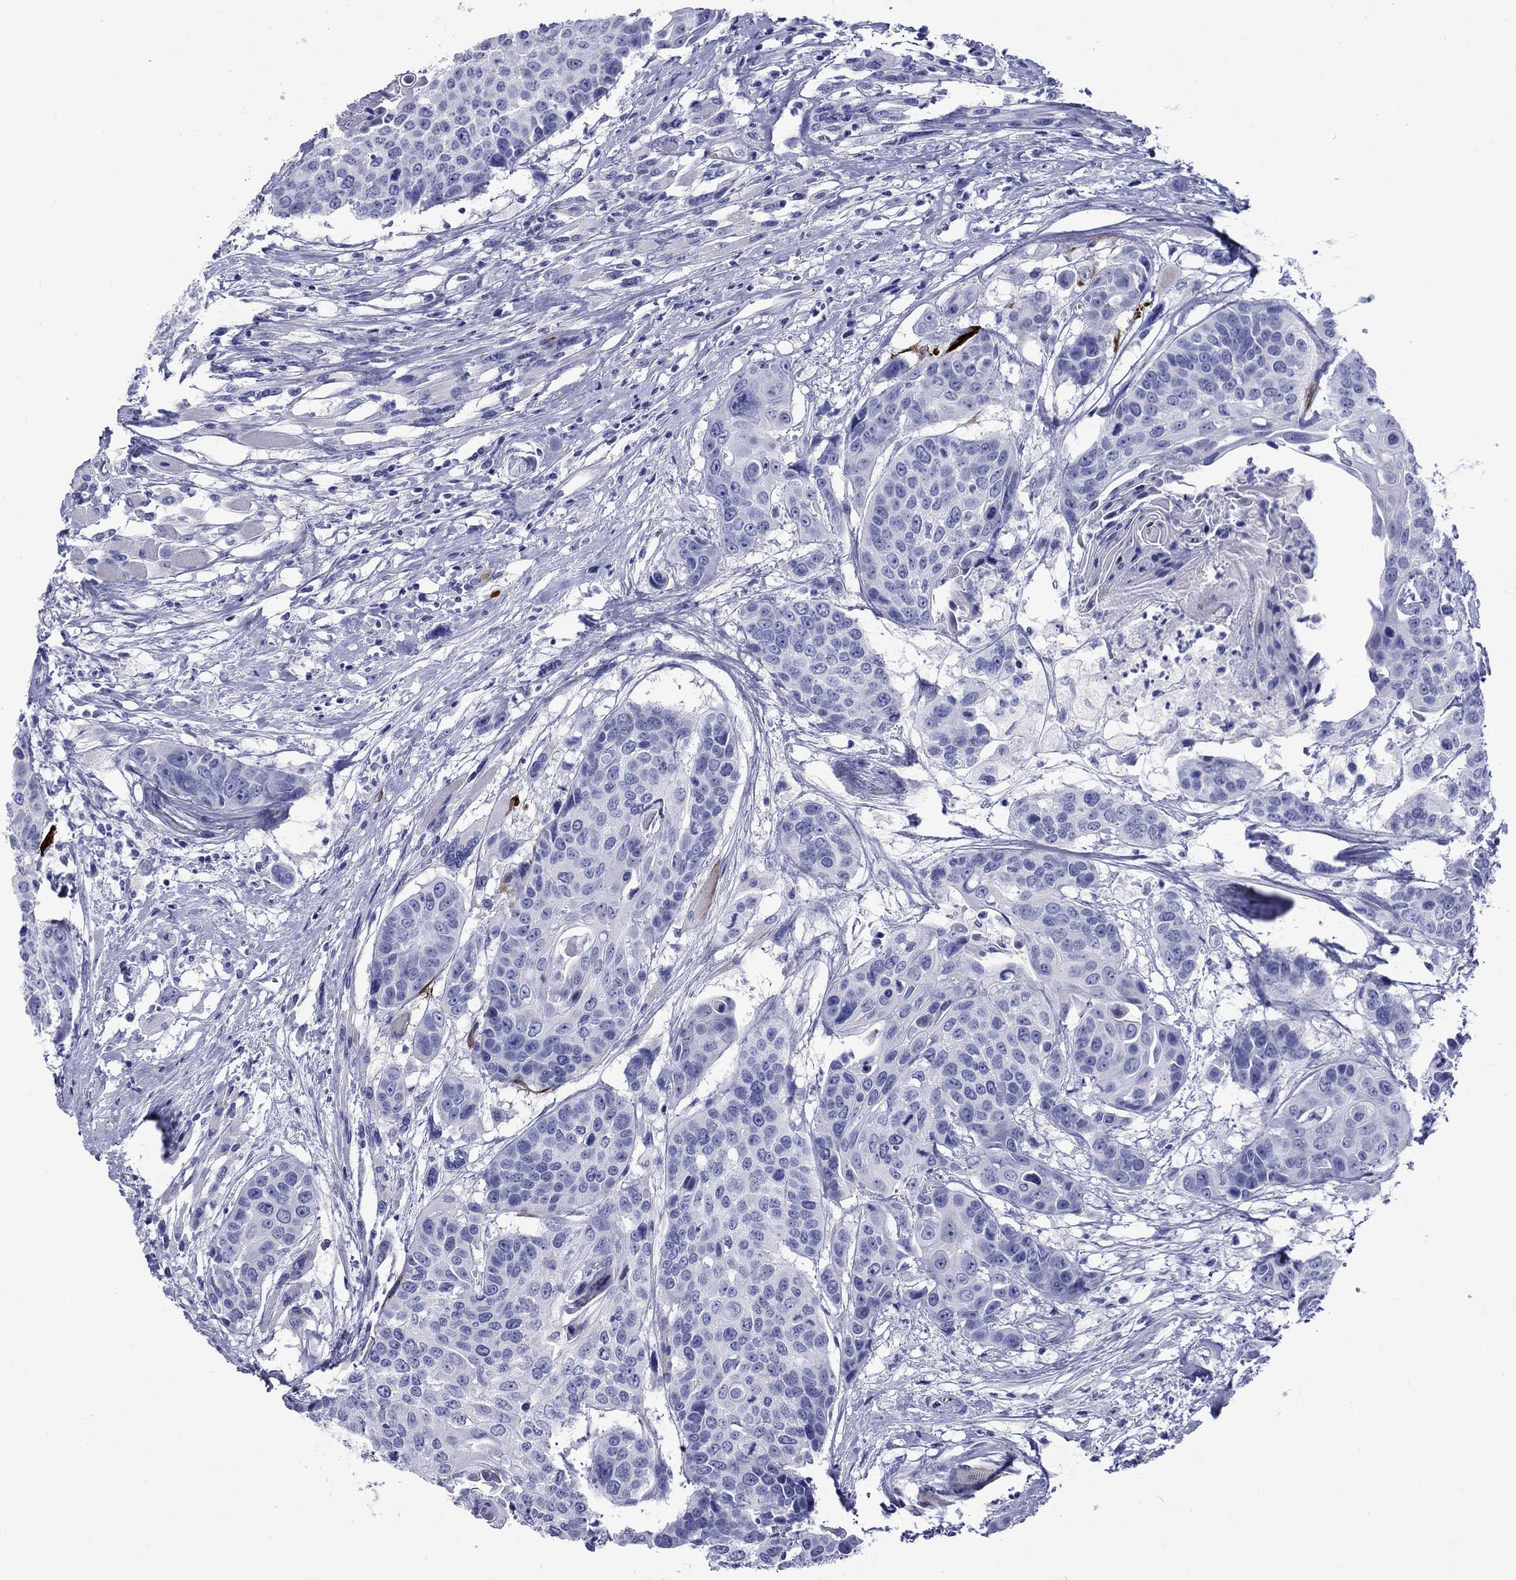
{"staining": {"intensity": "negative", "quantity": "none", "location": "none"}, "tissue": "head and neck cancer", "cell_type": "Tumor cells", "image_type": "cancer", "snomed": [{"axis": "morphology", "description": "Squamous cell carcinoma, NOS"}, {"axis": "topography", "description": "Oral tissue"}, {"axis": "topography", "description": "Head-Neck"}], "caption": "Protein analysis of head and neck squamous cell carcinoma demonstrates no significant staining in tumor cells.", "gene": "ROM1", "patient": {"sex": "male", "age": 56}}